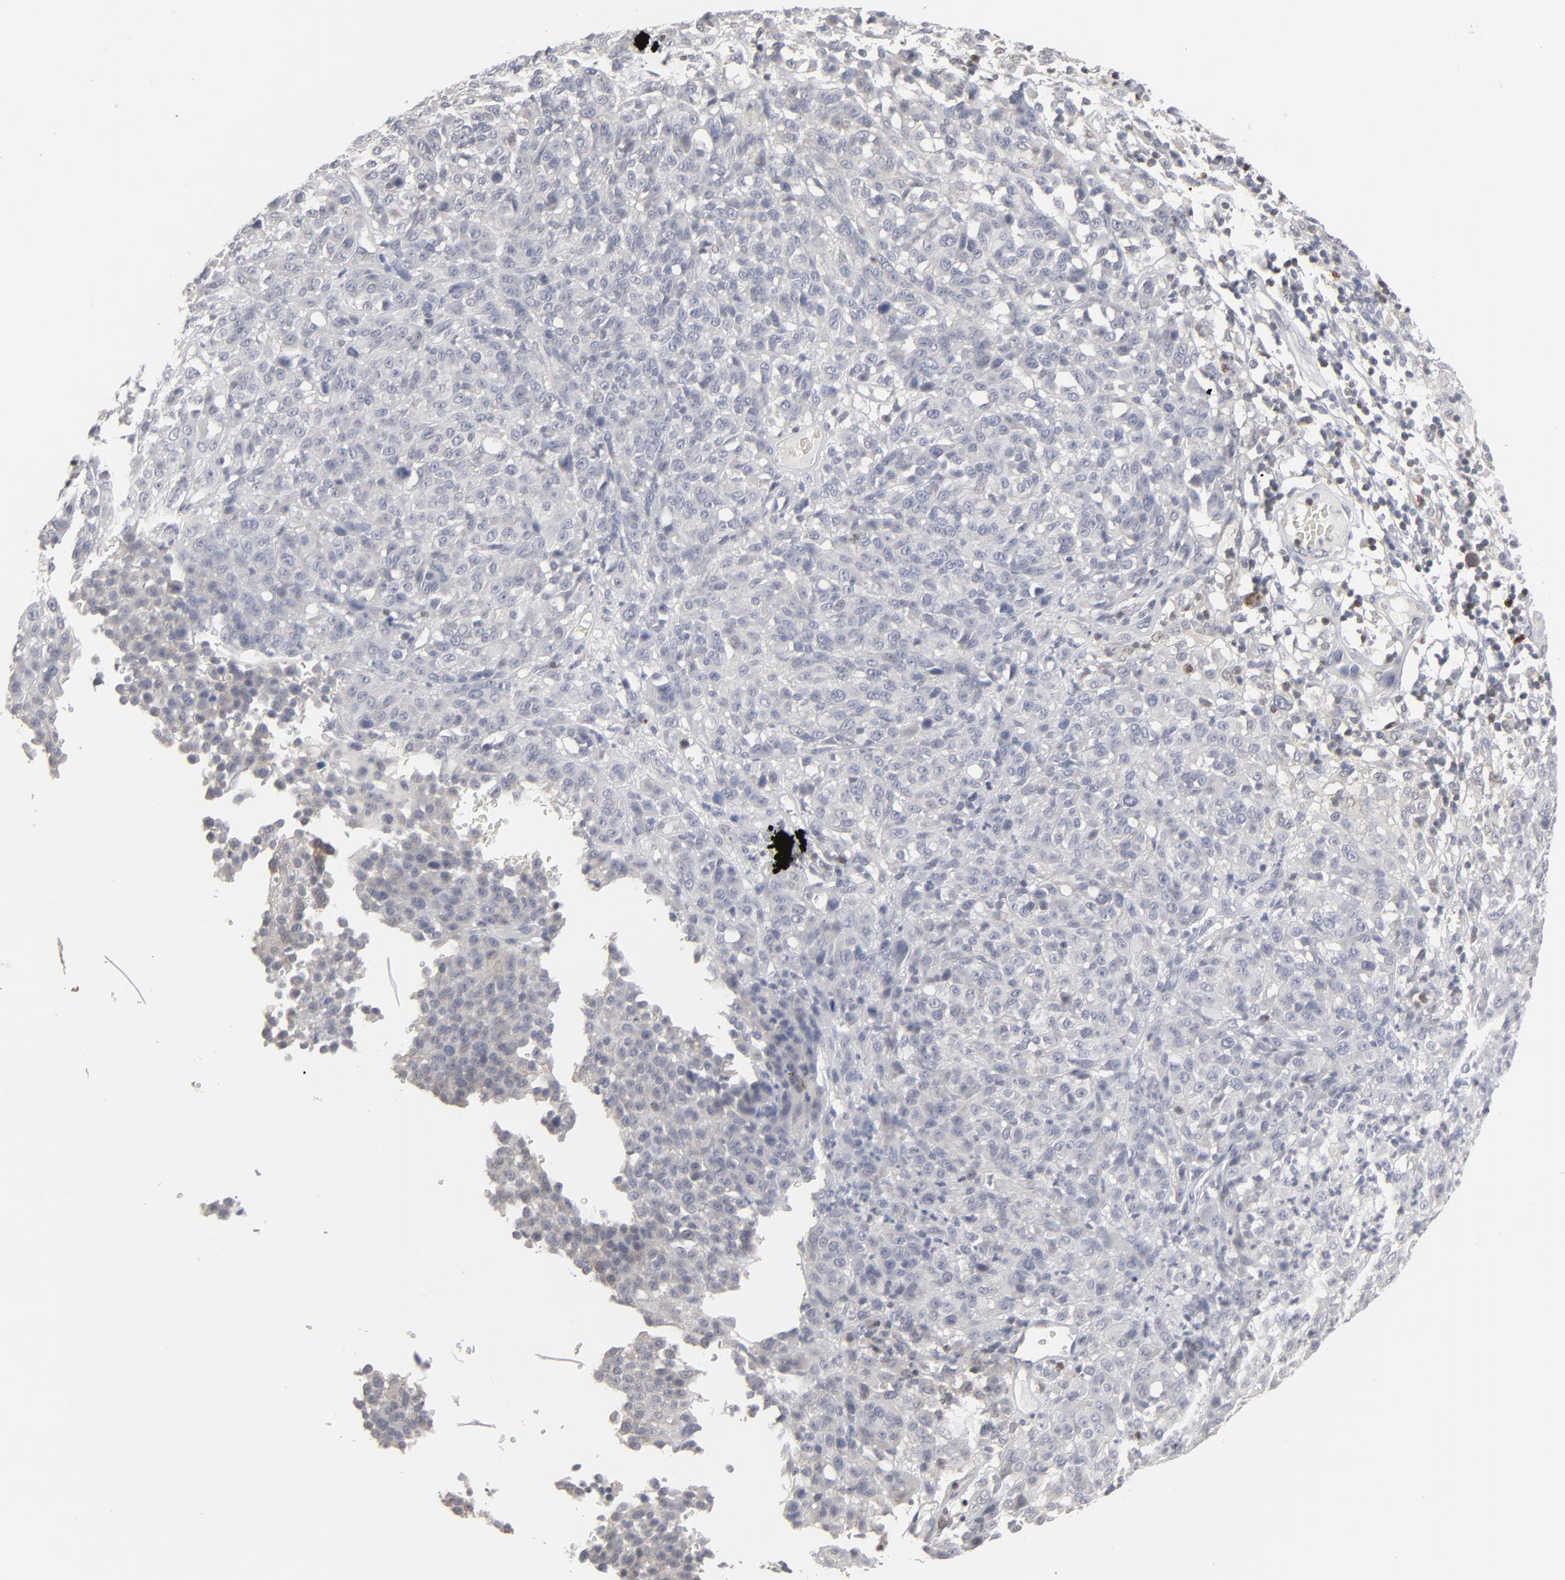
{"staining": {"intensity": "negative", "quantity": "none", "location": "none"}, "tissue": "melanoma", "cell_type": "Tumor cells", "image_type": "cancer", "snomed": [{"axis": "morphology", "description": "Malignant melanoma, NOS"}, {"axis": "topography", "description": "Skin"}], "caption": "Tumor cells show no significant protein staining in malignant melanoma. Brightfield microscopy of immunohistochemistry stained with DAB (3,3'-diaminobenzidine) (brown) and hematoxylin (blue), captured at high magnification.", "gene": "STAT4", "patient": {"sex": "female", "age": 49}}